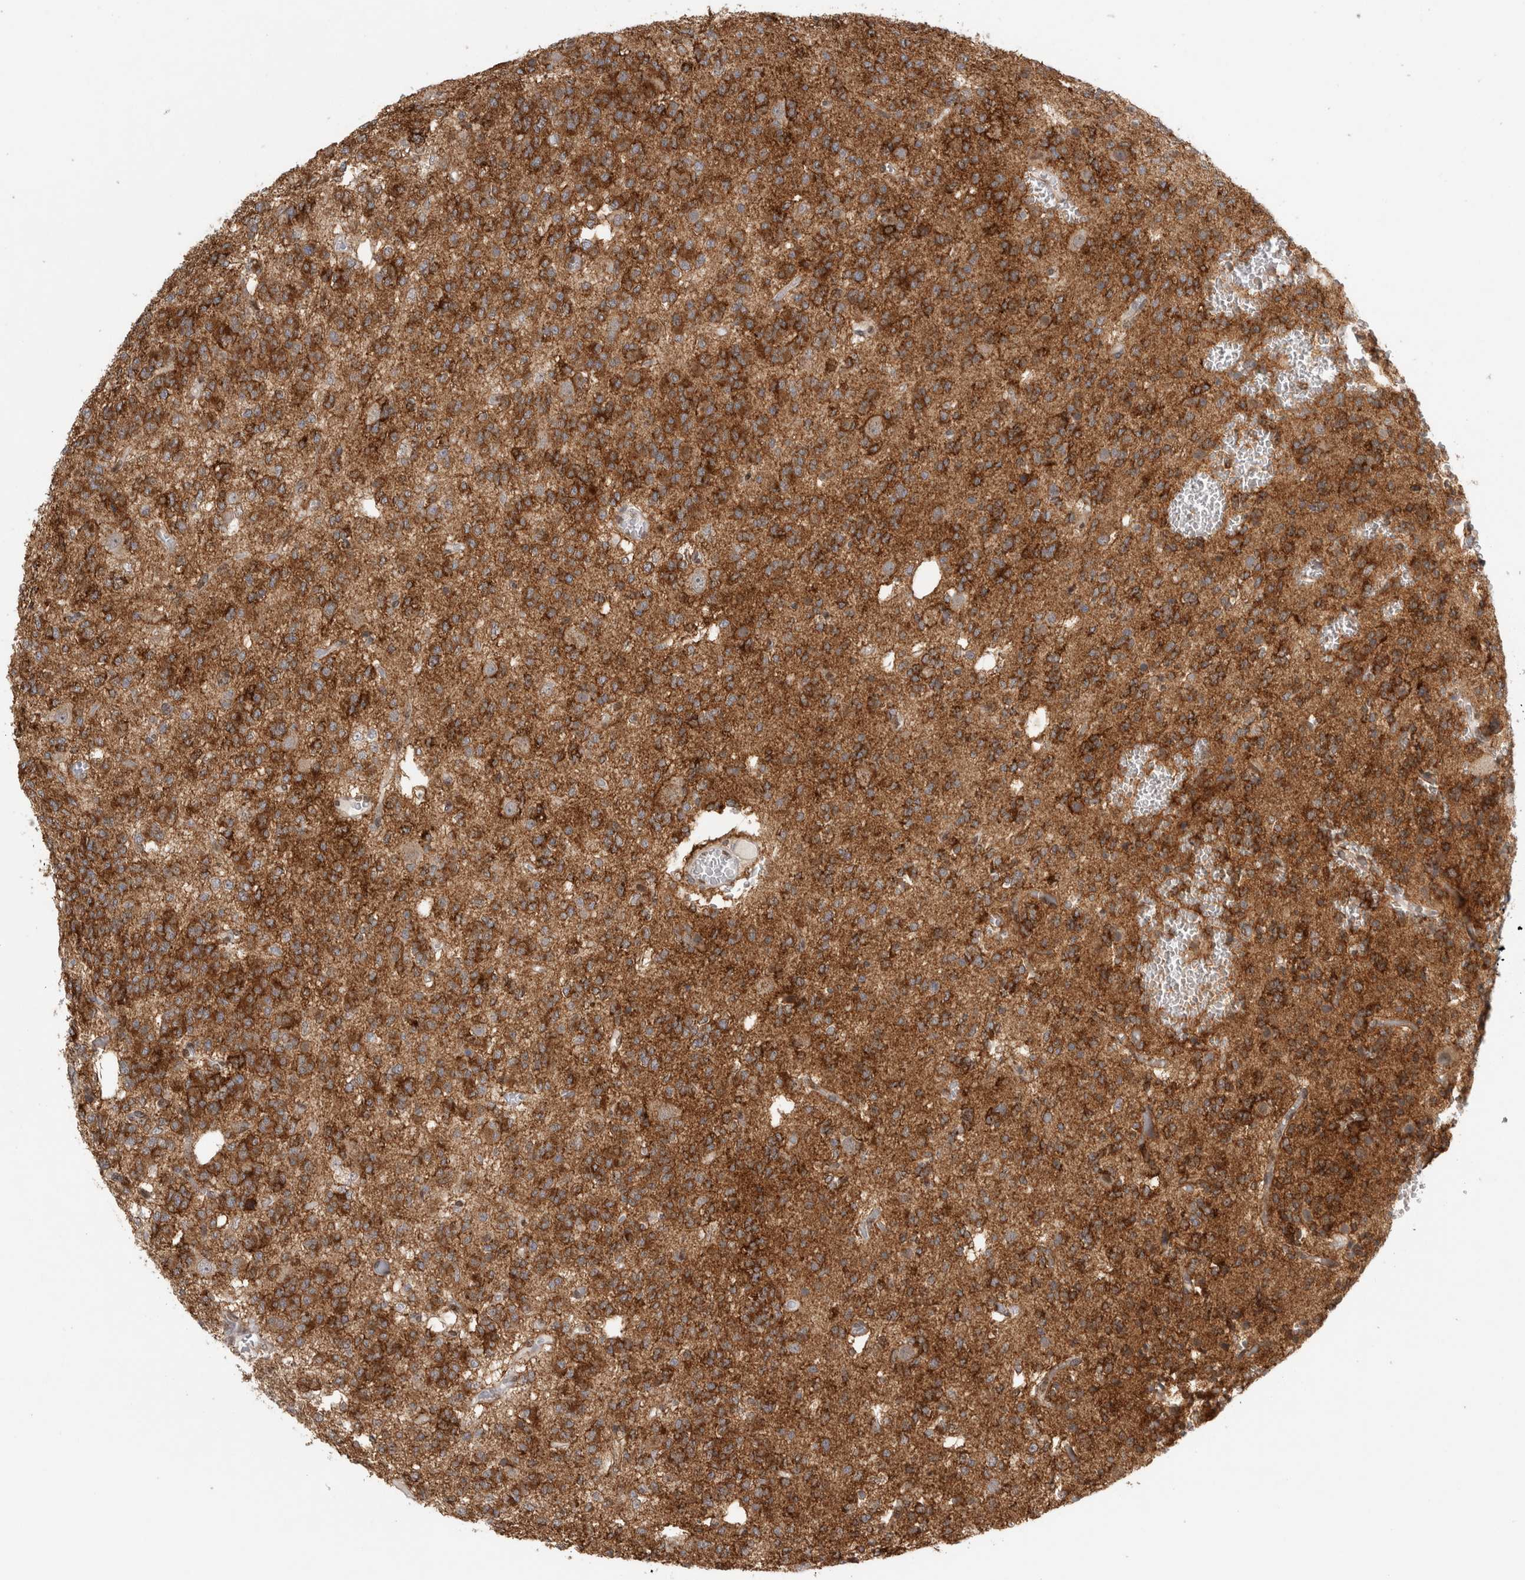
{"staining": {"intensity": "strong", "quantity": "25%-75%", "location": "cytoplasmic/membranous"}, "tissue": "glioma", "cell_type": "Tumor cells", "image_type": "cancer", "snomed": [{"axis": "morphology", "description": "Glioma, malignant, Low grade"}, {"axis": "topography", "description": "Brain"}], "caption": "Human glioma stained with a brown dye shows strong cytoplasmic/membranous positive expression in about 25%-75% of tumor cells.", "gene": "SRARP", "patient": {"sex": "male", "age": 38}}